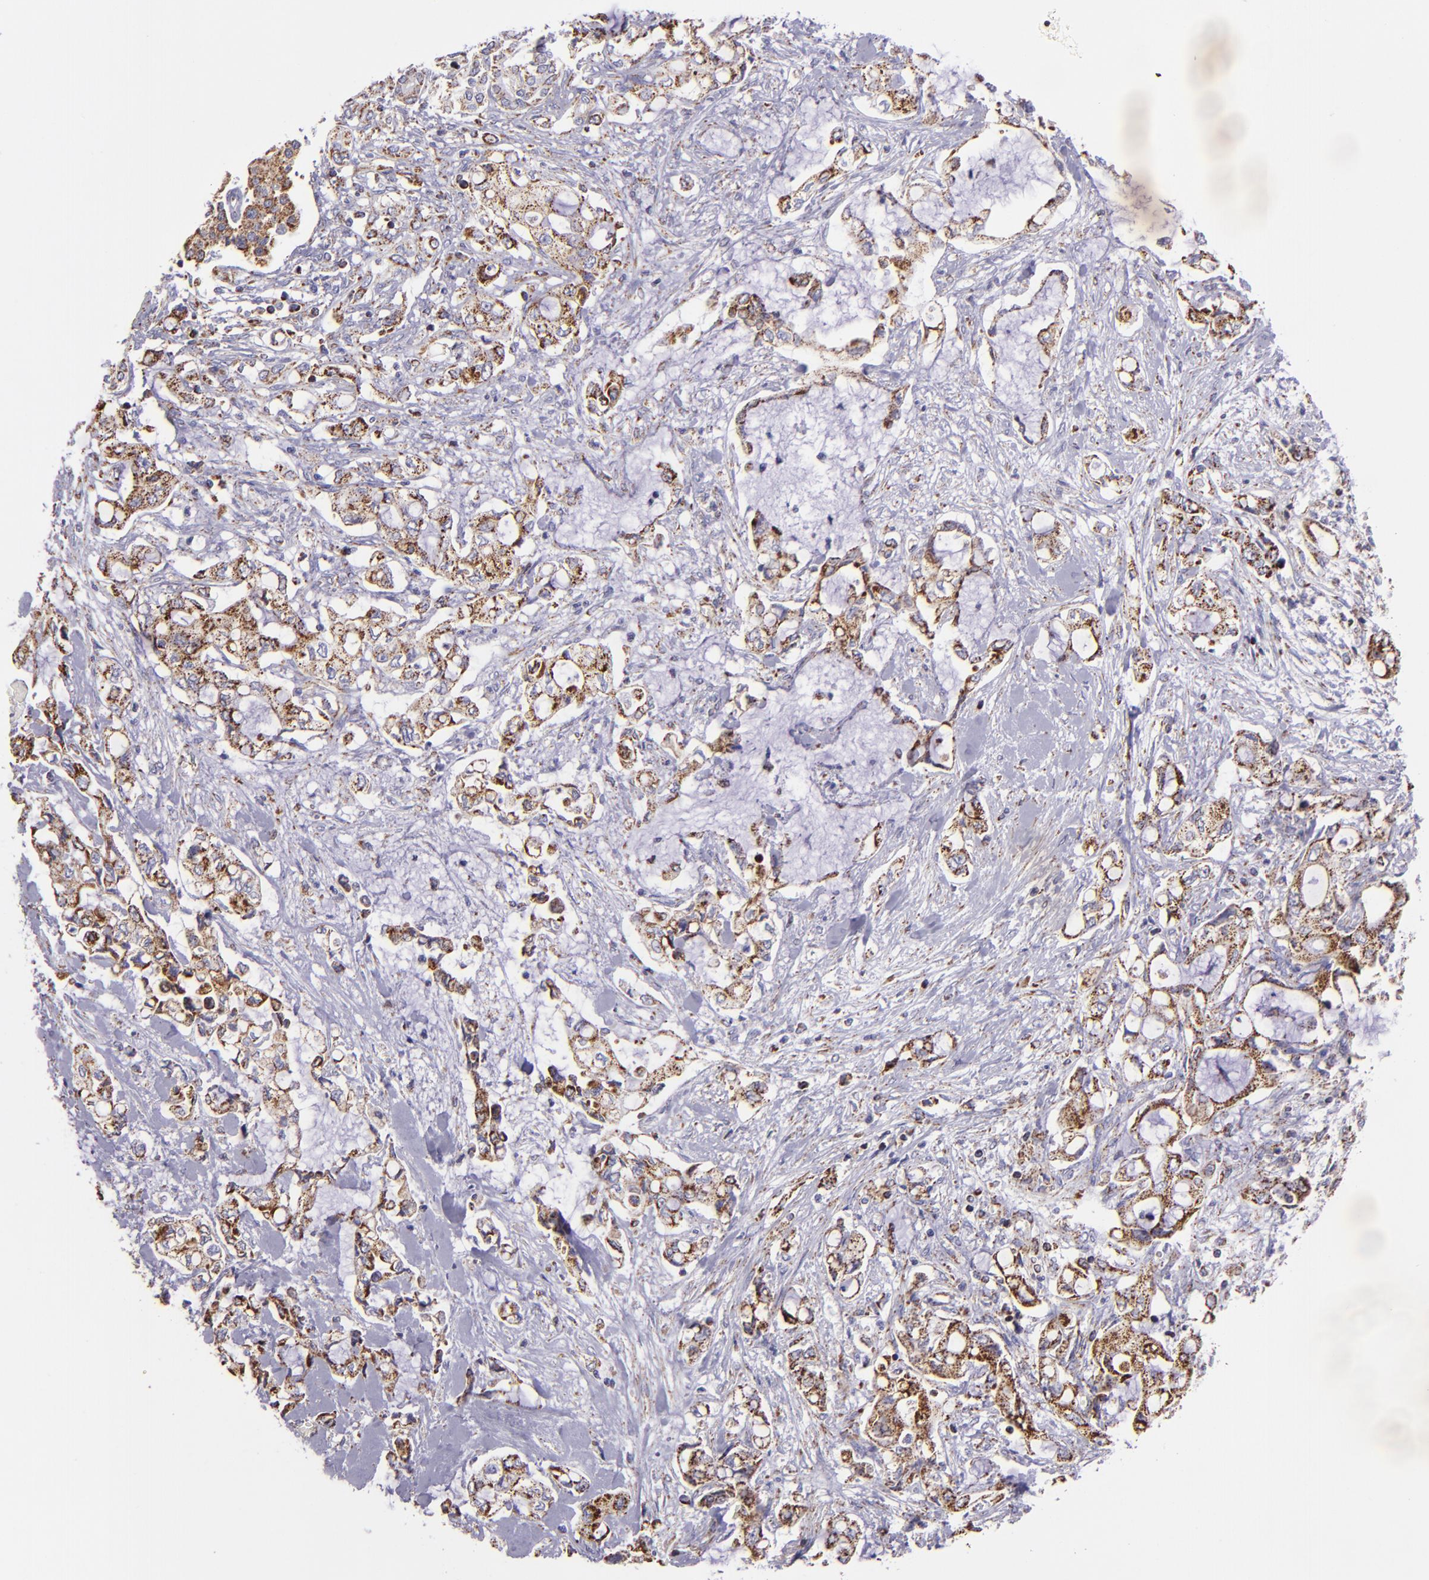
{"staining": {"intensity": "moderate", "quantity": ">75%", "location": "cytoplasmic/membranous"}, "tissue": "pancreatic cancer", "cell_type": "Tumor cells", "image_type": "cancer", "snomed": [{"axis": "morphology", "description": "Adenocarcinoma, NOS"}, {"axis": "topography", "description": "Pancreas"}], "caption": "Brown immunohistochemical staining in human pancreatic adenocarcinoma demonstrates moderate cytoplasmic/membranous expression in about >75% of tumor cells.", "gene": "HSPD1", "patient": {"sex": "female", "age": 70}}